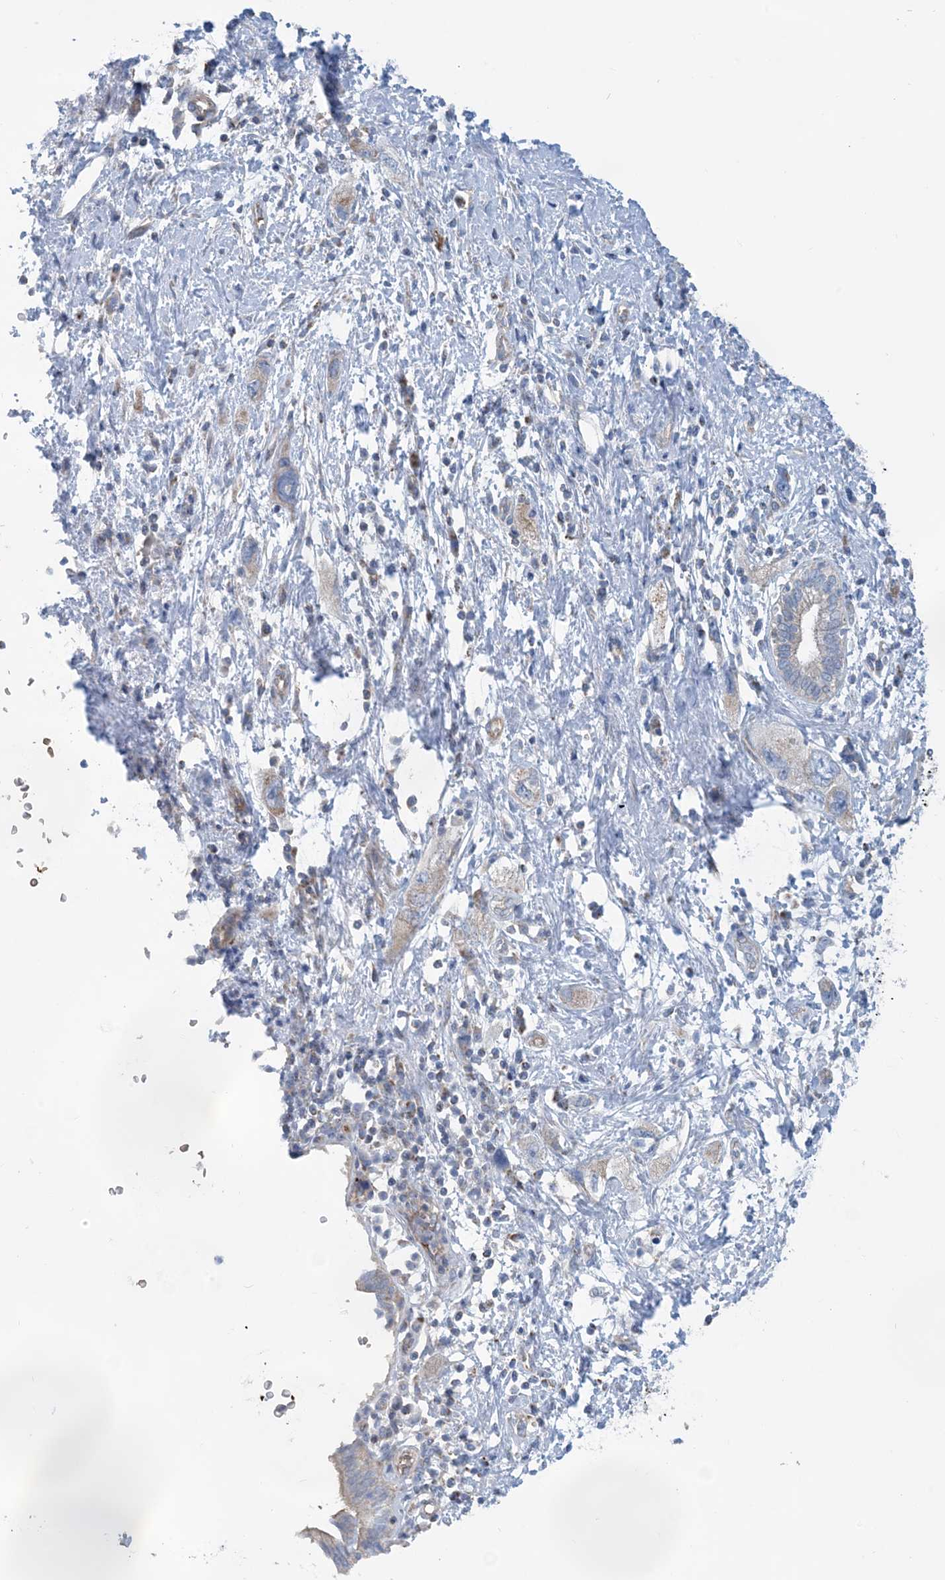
{"staining": {"intensity": "weak", "quantity": "<25%", "location": "cytoplasmic/membranous"}, "tissue": "pancreatic cancer", "cell_type": "Tumor cells", "image_type": "cancer", "snomed": [{"axis": "morphology", "description": "Adenocarcinoma, NOS"}, {"axis": "topography", "description": "Pancreas"}], "caption": "Pancreatic adenocarcinoma was stained to show a protein in brown. There is no significant positivity in tumor cells. The staining is performed using DAB brown chromogen with nuclei counter-stained in using hematoxylin.", "gene": "PHOSPHO2", "patient": {"sex": "female", "age": 73}}